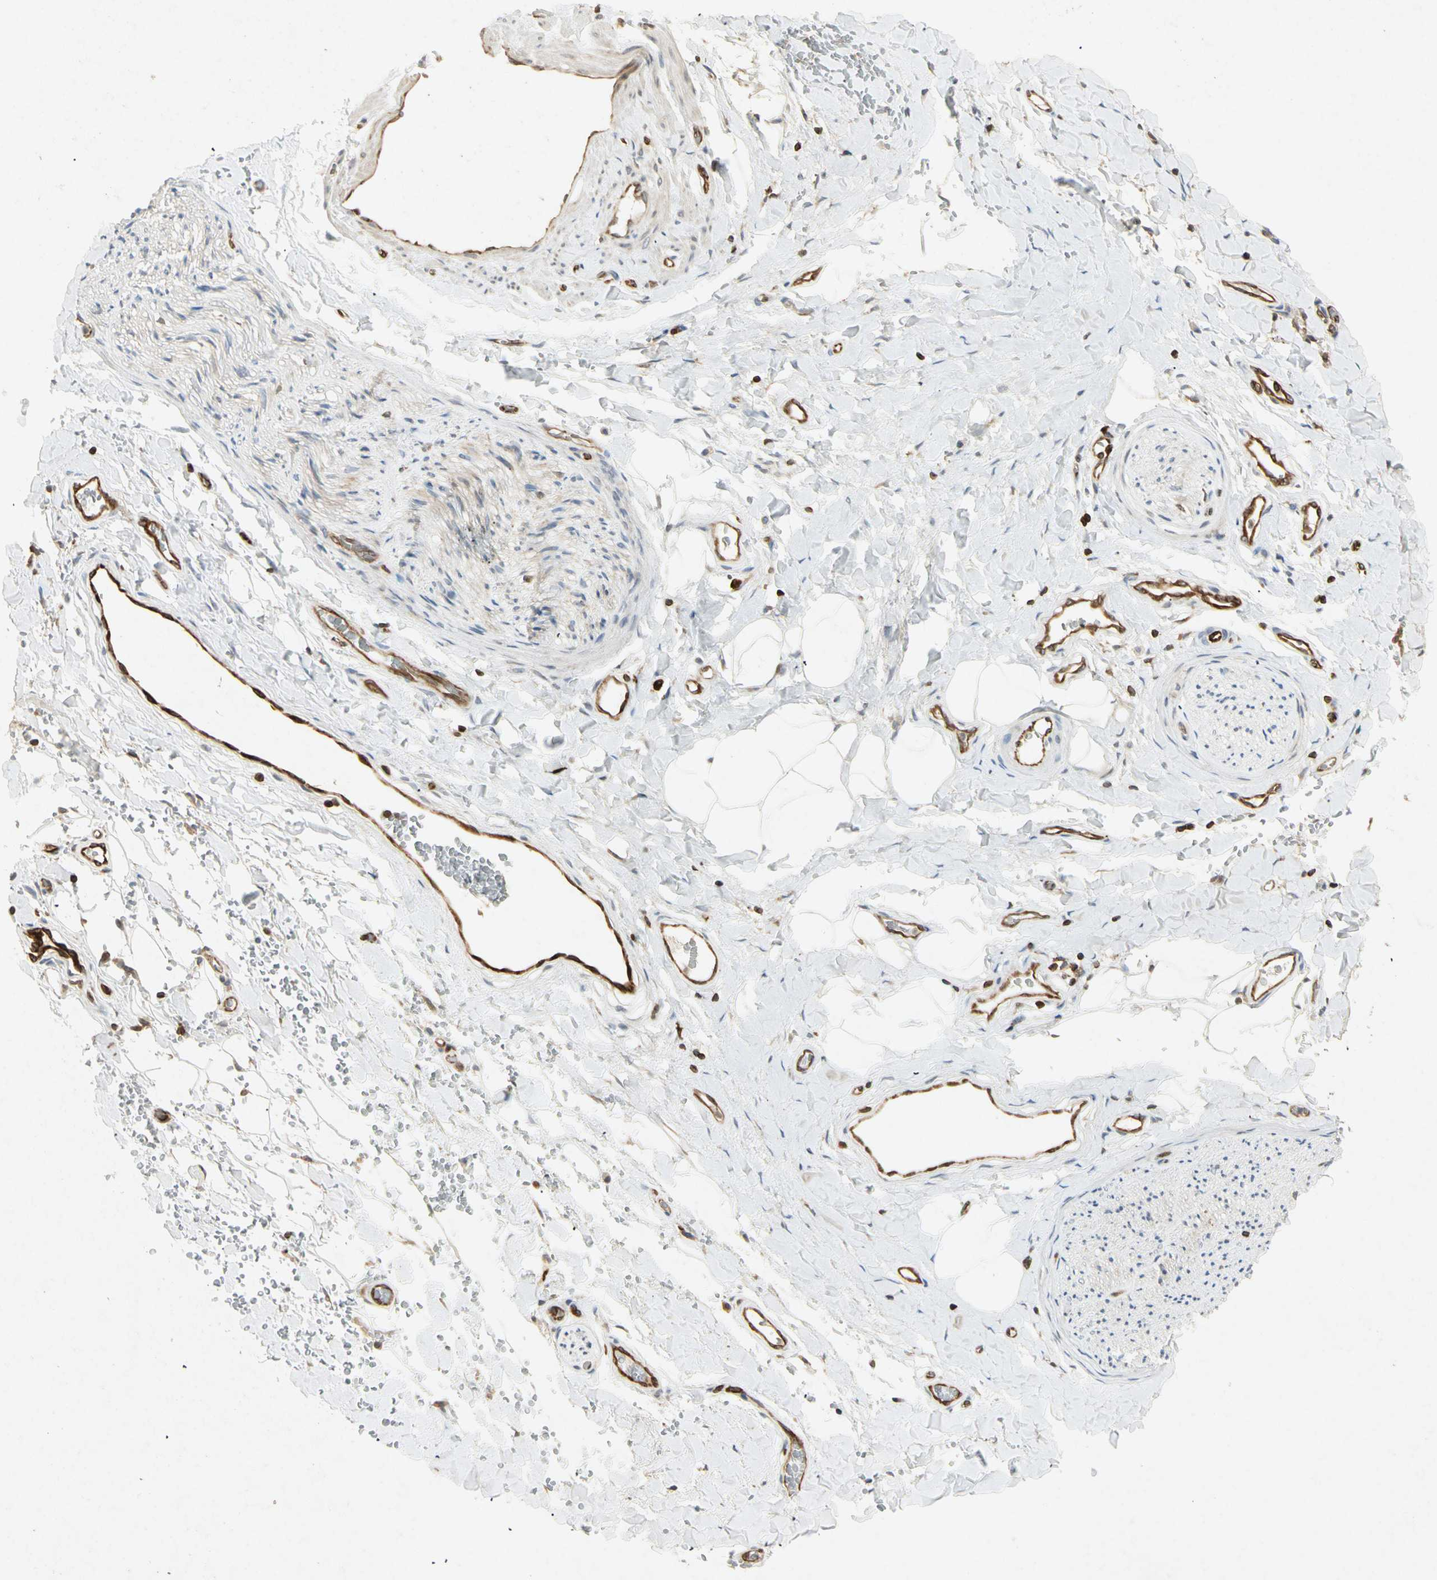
{"staining": {"intensity": "negative", "quantity": "none", "location": "none"}, "tissue": "adipose tissue", "cell_type": "Adipocytes", "image_type": "normal", "snomed": [{"axis": "morphology", "description": "Normal tissue, NOS"}, {"axis": "morphology", "description": "Carcinoma, NOS"}, {"axis": "topography", "description": "Pancreas"}, {"axis": "topography", "description": "Peripheral nerve tissue"}], "caption": "Normal adipose tissue was stained to show a protein in brown. There is no significant staining in adipocytes.", "gene": "TAPBP", "patient": {"sex": "female", "age": 29}}